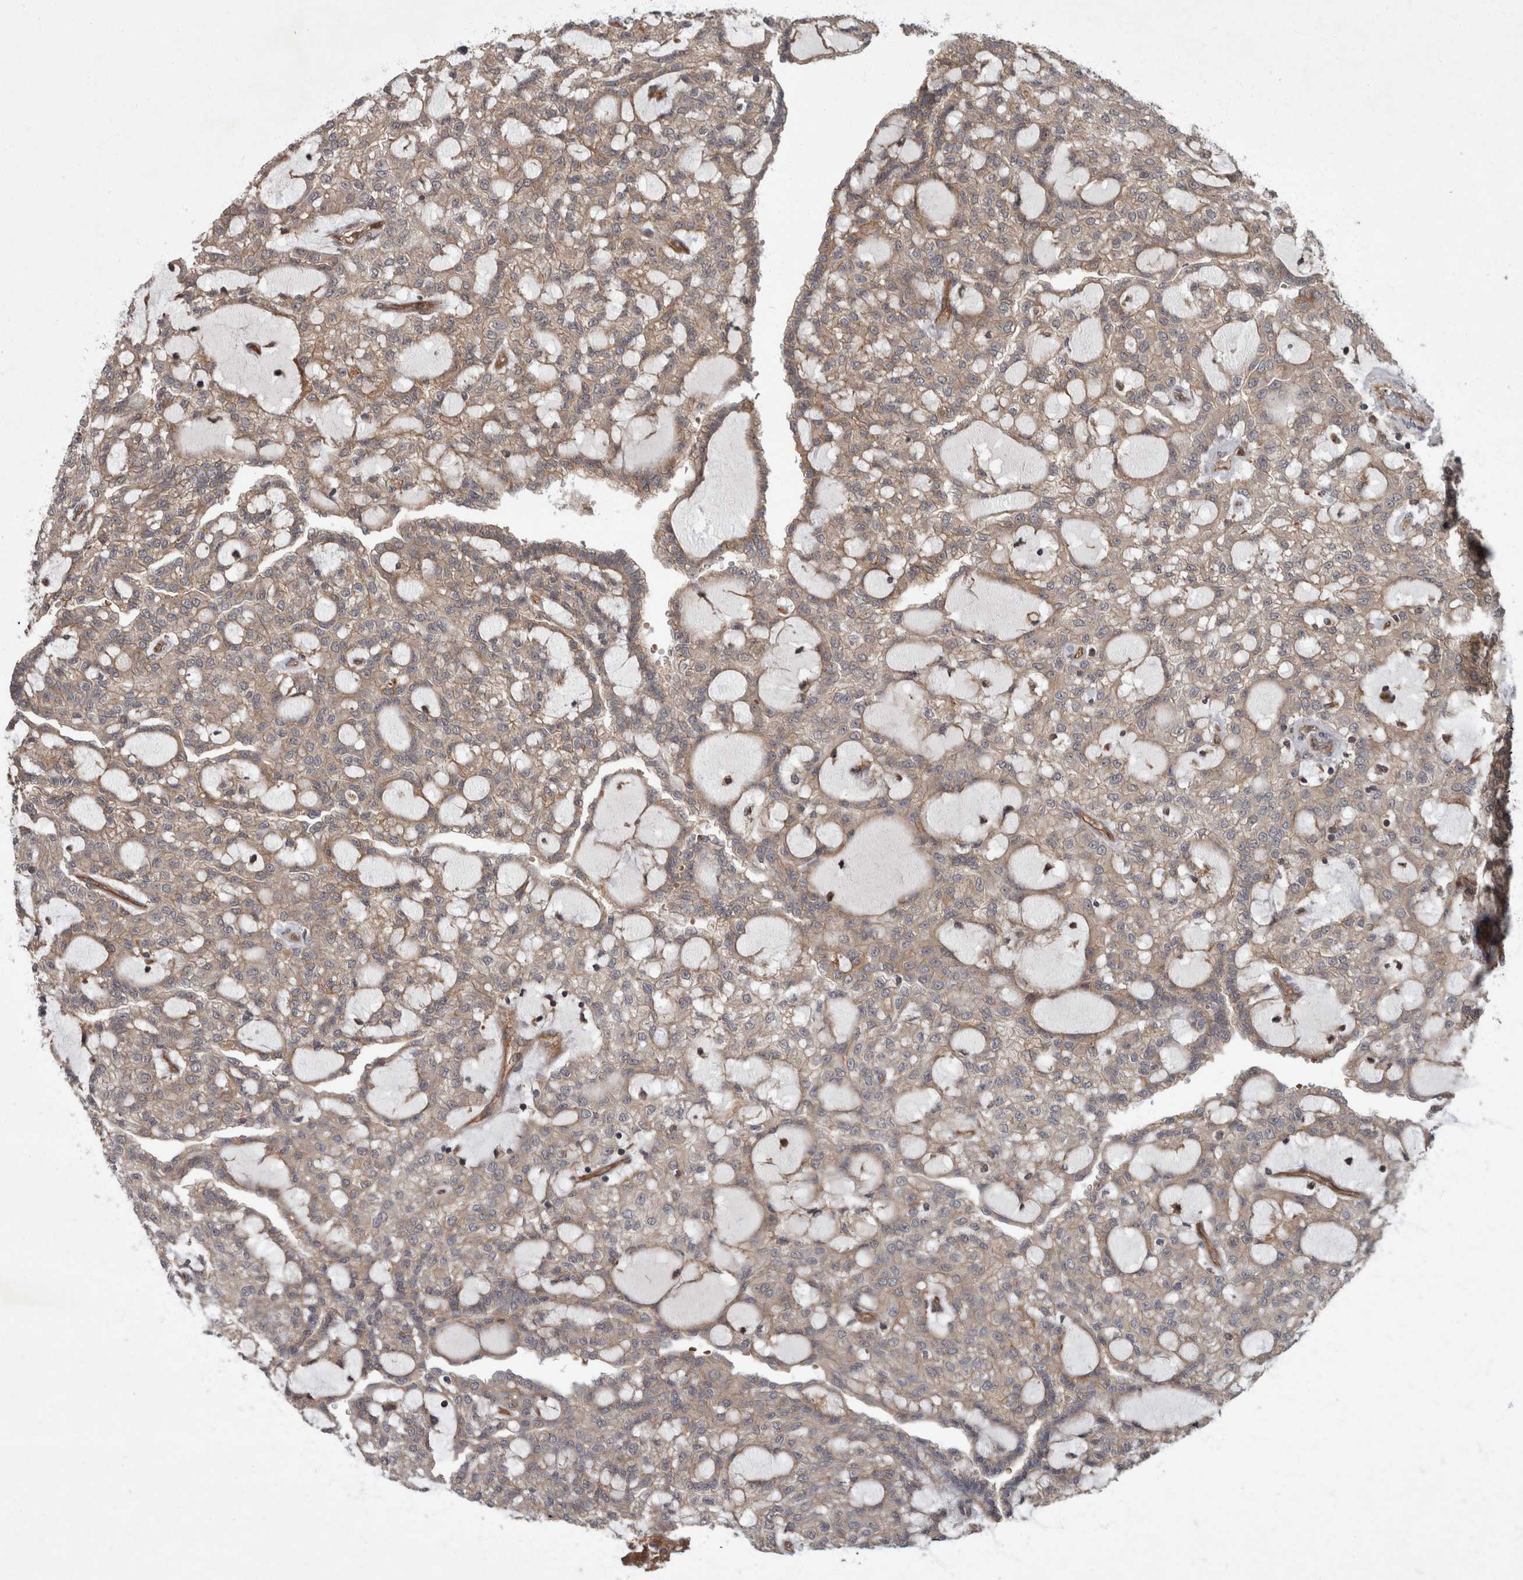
{"staining": {"intensity": "weak", "quantity": ">75%", "location": "cytoplasmic/membranous"}, "tissue": "renal cancer", "cell_type": "Tumor cells", "image_type": "cancer", "snomed": [{"axis": "morphology", "description": "Adenocarcinoma, NOS"}, {"axis": "topography", "description": "Kidney"}], "caption": "Weak cytoplasmic/membranous positivity is present in approximately >75% of tumor cells in renal cancer. (DAB IHC with brightfield microscopy, high magnification).", "gene": "VEGFD", "patient": {"sex": "male", "age": 63}}